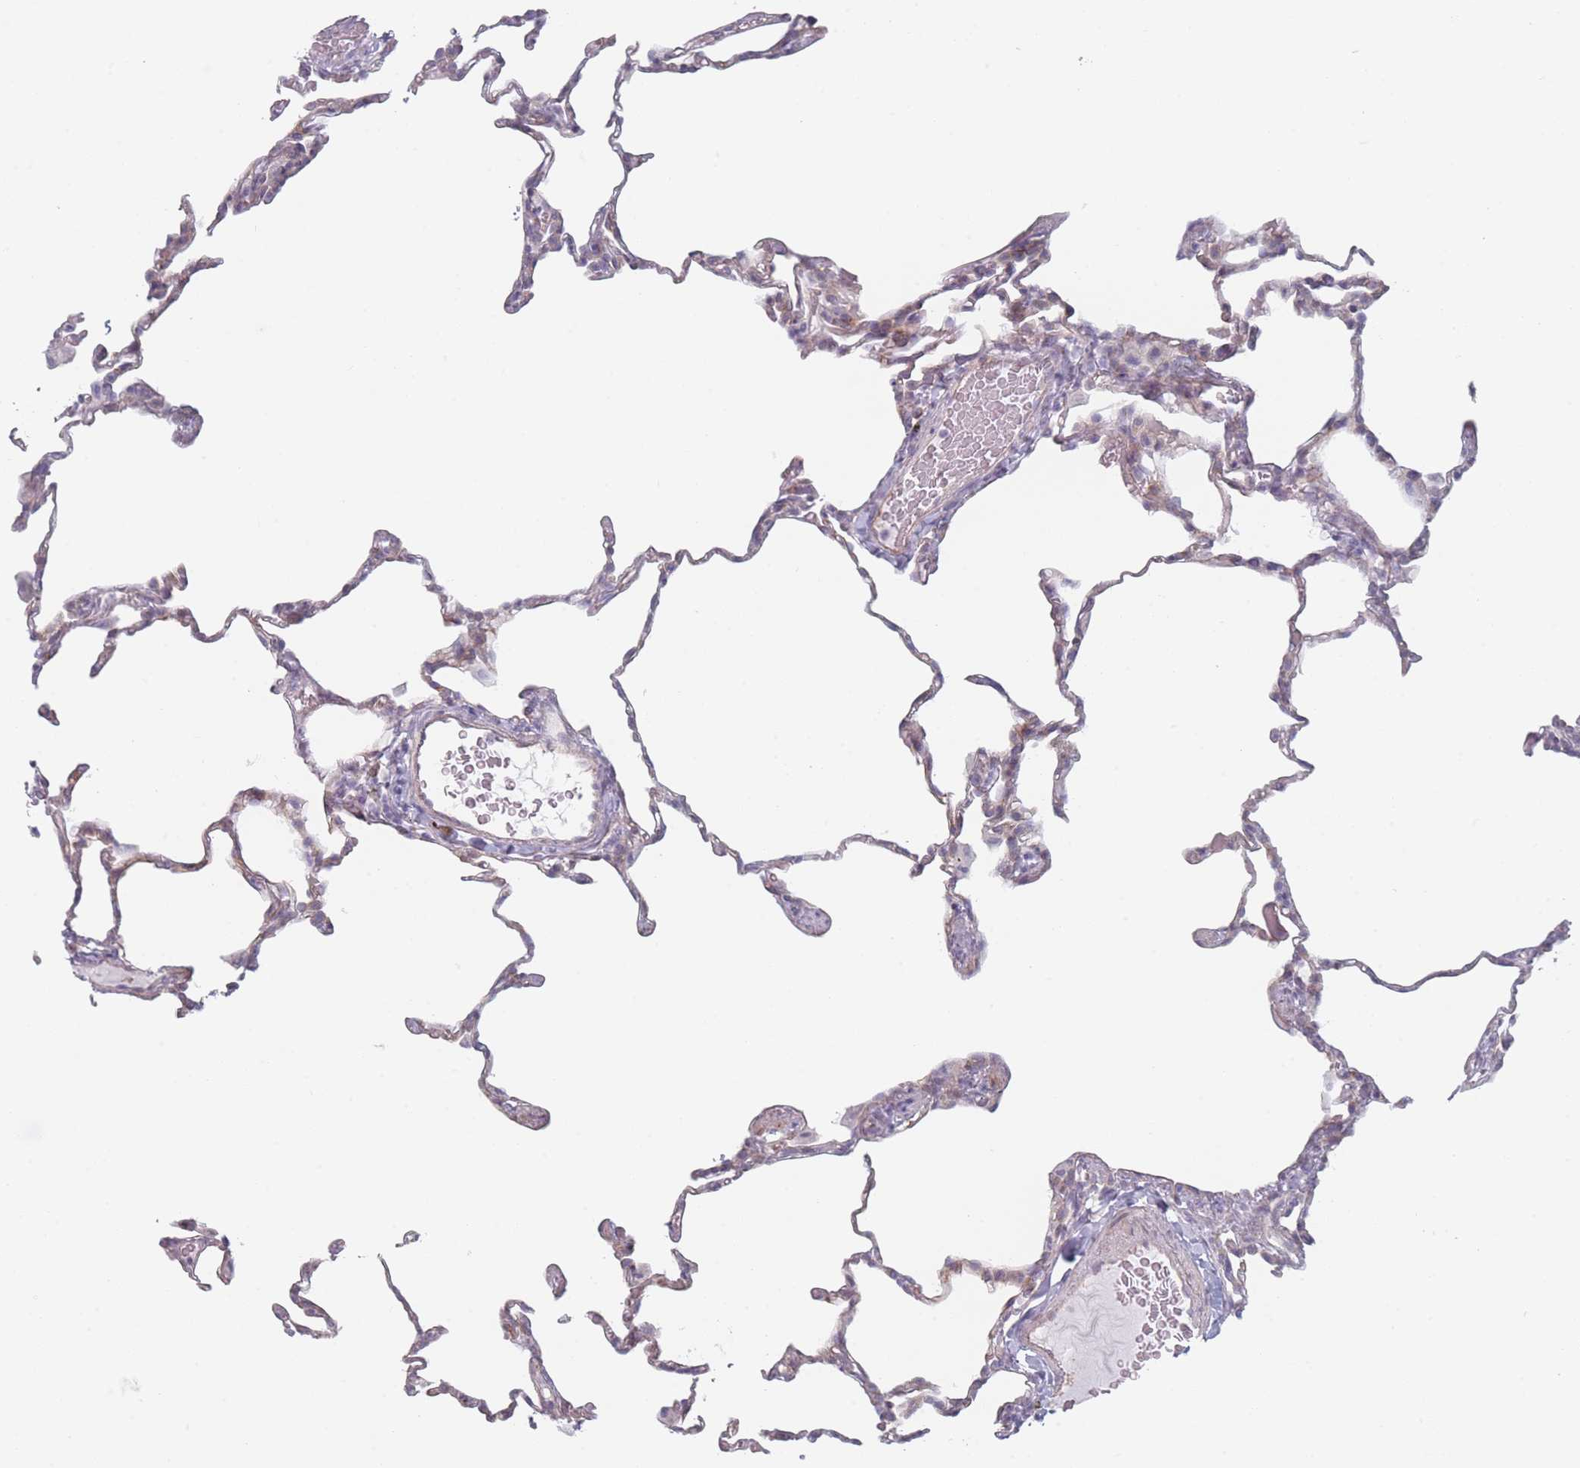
{"staining": {"intensity": "weak", "quantity": "<25%", "location": "cytoplasmic/membranous"}, "tissue": "lung", "cell_type": "Alveolar cells", "image_type": "normal", "snomed": [{"axis": "morphology", "description": "Normal tissue, NOS"}, {"axis": "topography", "description": "Lung"}], "caption": "A histopathology image of human lung is negative for staining in alveolar cells.", "gene": "RNF4", "patient": {"sex": "male", "age": 20}}